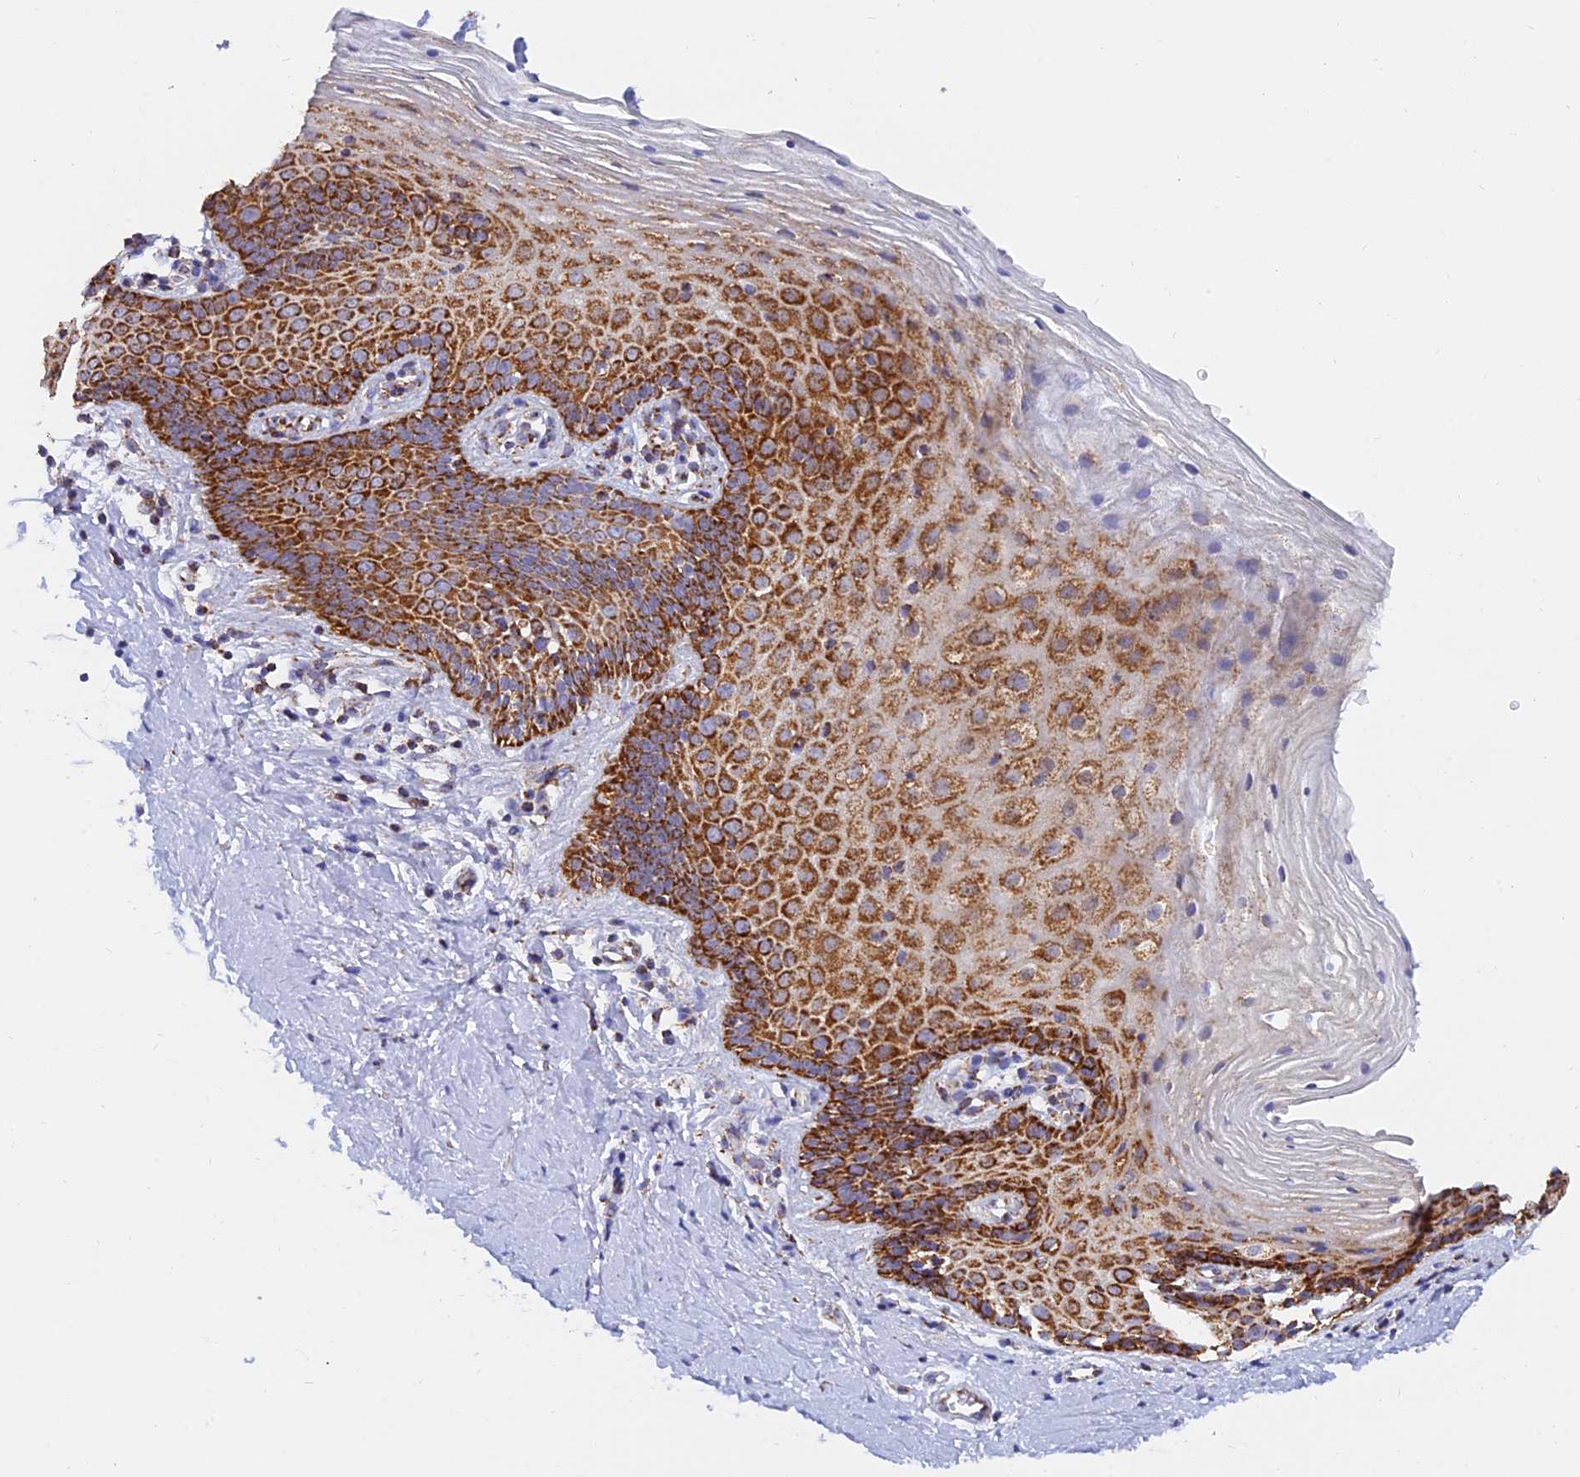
{"staining": {"intensity": "strong", "quantity": ">75%", "location": "cytoplasmic/membranous"}, "tissue": "vagina", "cell_type": "Squamous epithelial cells", "image_type": "normal", "snomed": [{"axis": "morphology", "description": "Normal tissue, NOS"}, {"axis": "topography", "description": "Vagina"}], "caption": "Protein staining reveals strong cytoplasmic/membranous positivity in about >75% of squamous epithelial cells in benign vagina.", "gene": "NDUFB6", "patient": {"sex": "female", "age": 32}}